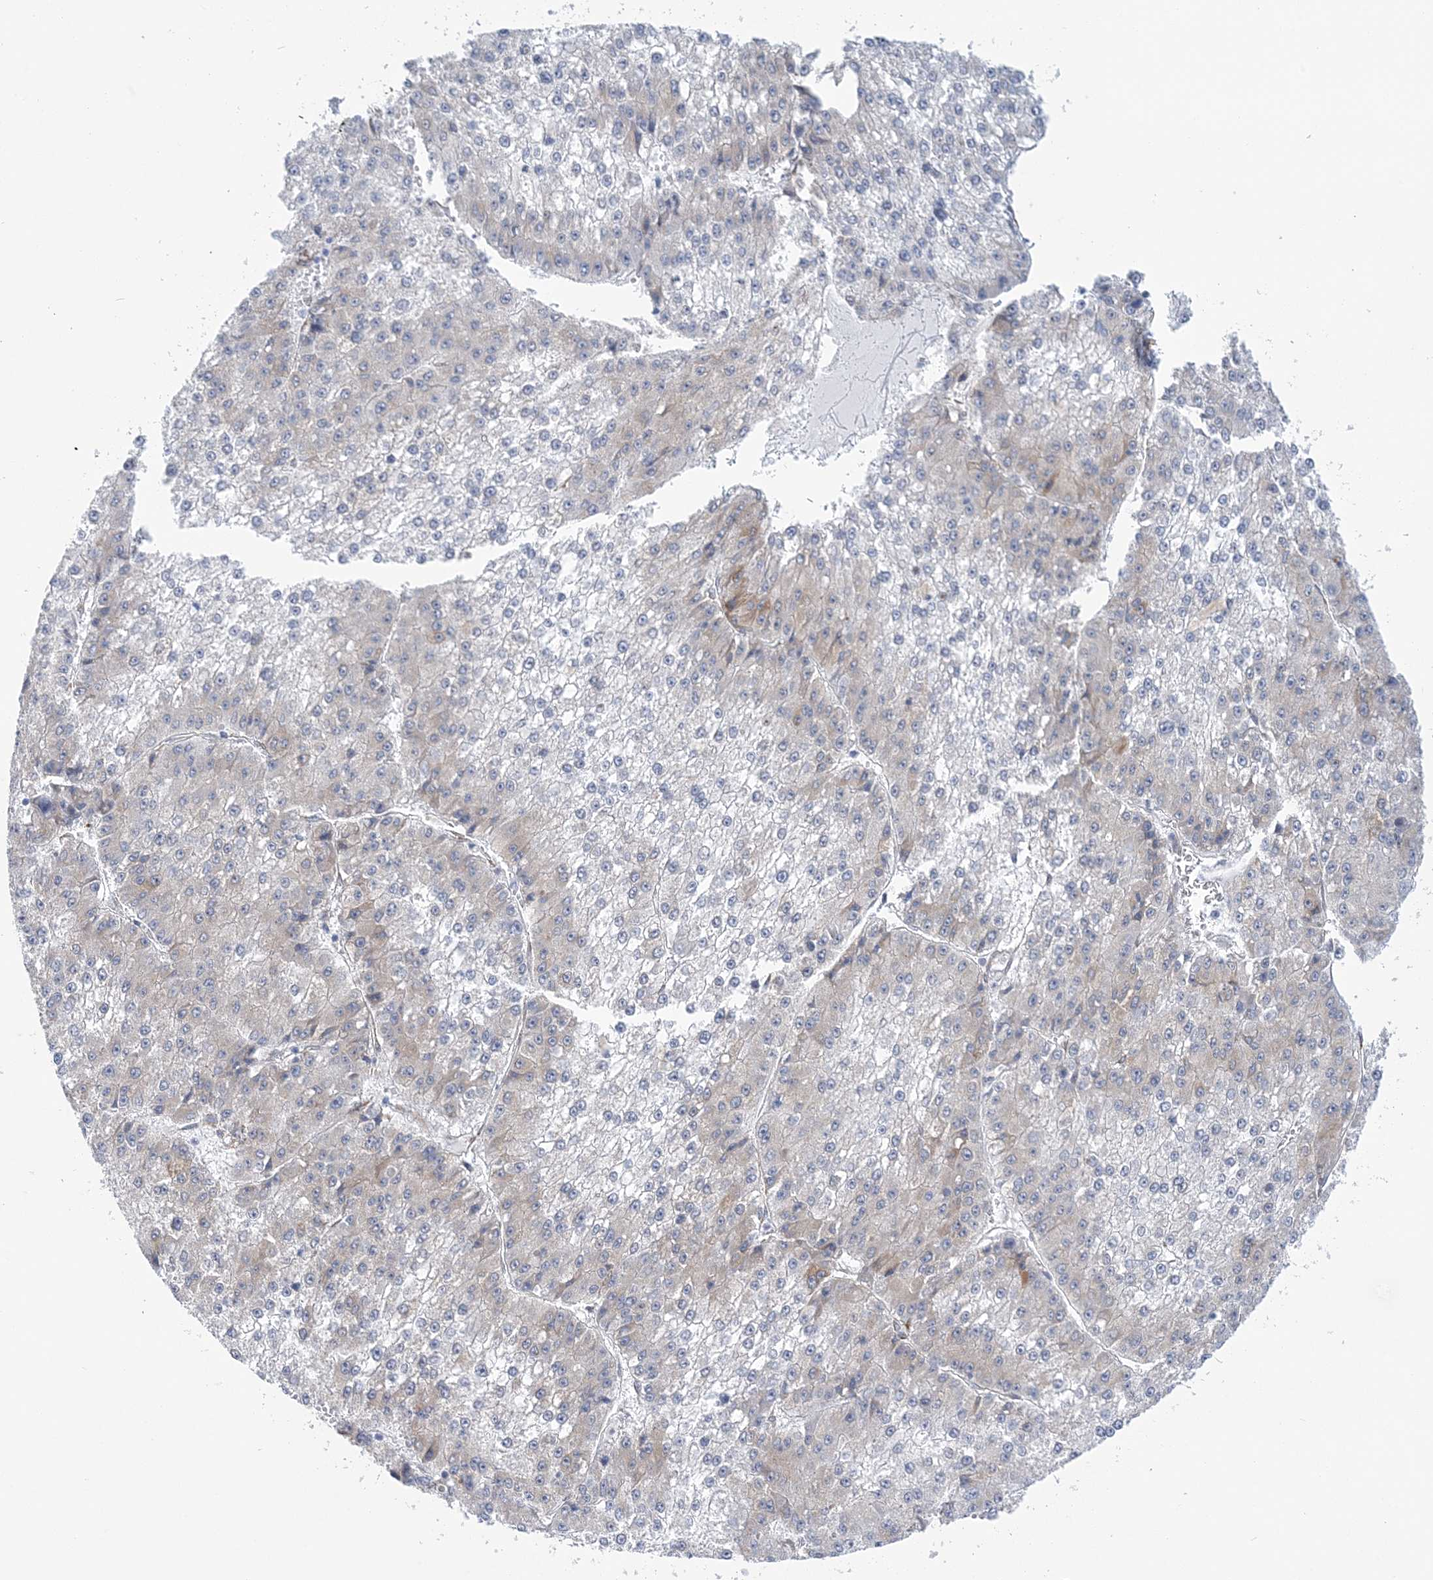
{"staining": {"intensity": "weak", "quantity": "<25%", "location": "cytoplasmic/membranous"}, "tissue": "liver cancer", "cell_type": "Tumor cells", "image_type": "cancer", "snomed": [{"axis": "morphology", "description": "Carcinoma, Hepatocellular, NOS"}, {"axis": "topography", "description": "Liver"}], "caption": "Protein analysis of liver hepatocellular carcinoma demonstrates no significant positivity in tumor cells.", "gene": "PLEKHG4B", "patient": {"sex": "female", "age": 73}}